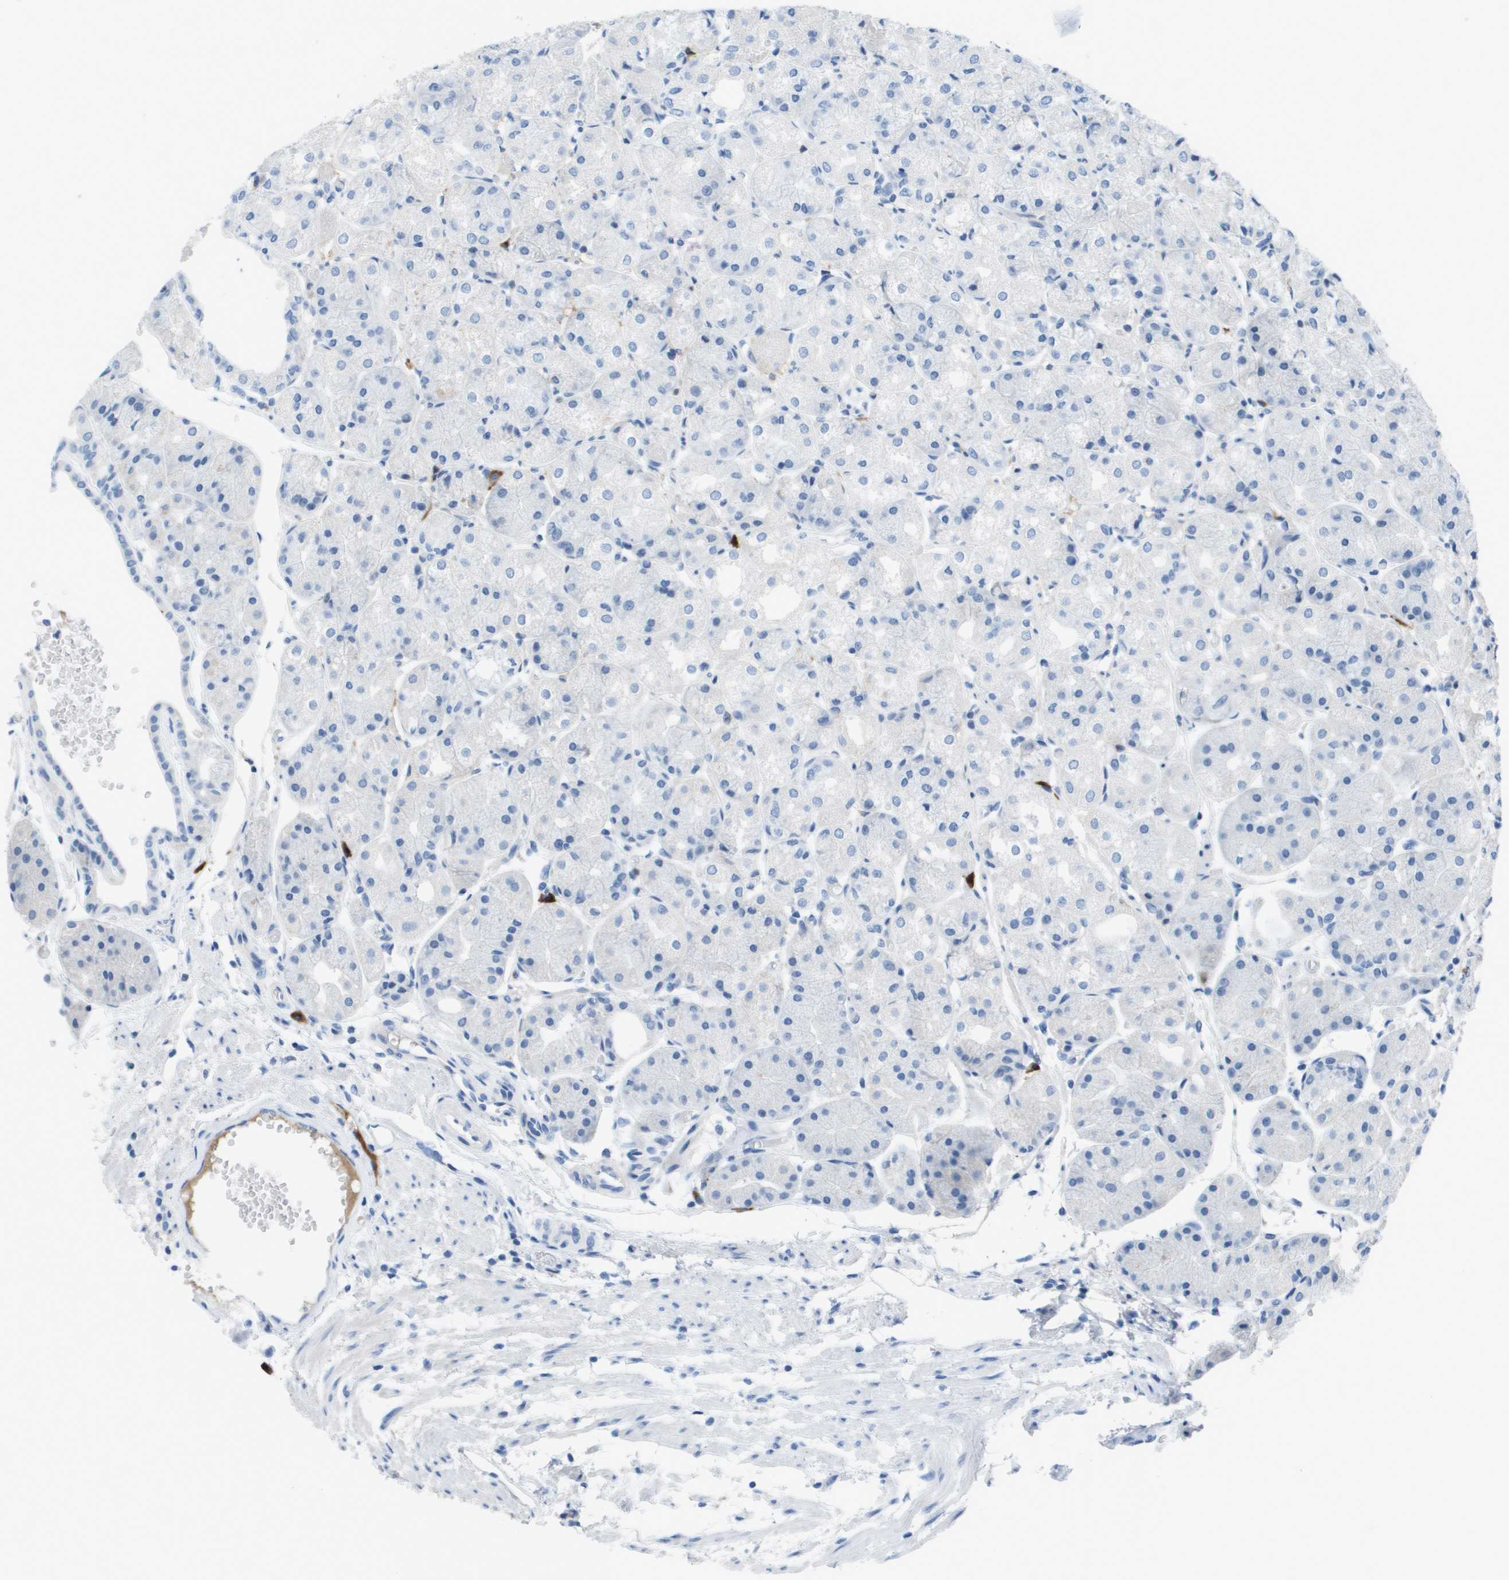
{"staining": {"intensity": "negative", "quantity": "none", "location": "none"}, "tissue": "stomach", "cell_type": "Glandular cells", "image_type": "normal", "snomed": [{"axis": "morphology", "description": "Normal tissue, NOS"}, {"axis": "topography", "description": "Stomach, upper"}], "caption": "IHC photomicrograph of benign stomach: stomach stained with DAB (3,3'-diaminobenzidine) reveals no significant protein staining in glandular cells.", "gene": "GPR18", "patient": {"sex": "male", "age": 72}}